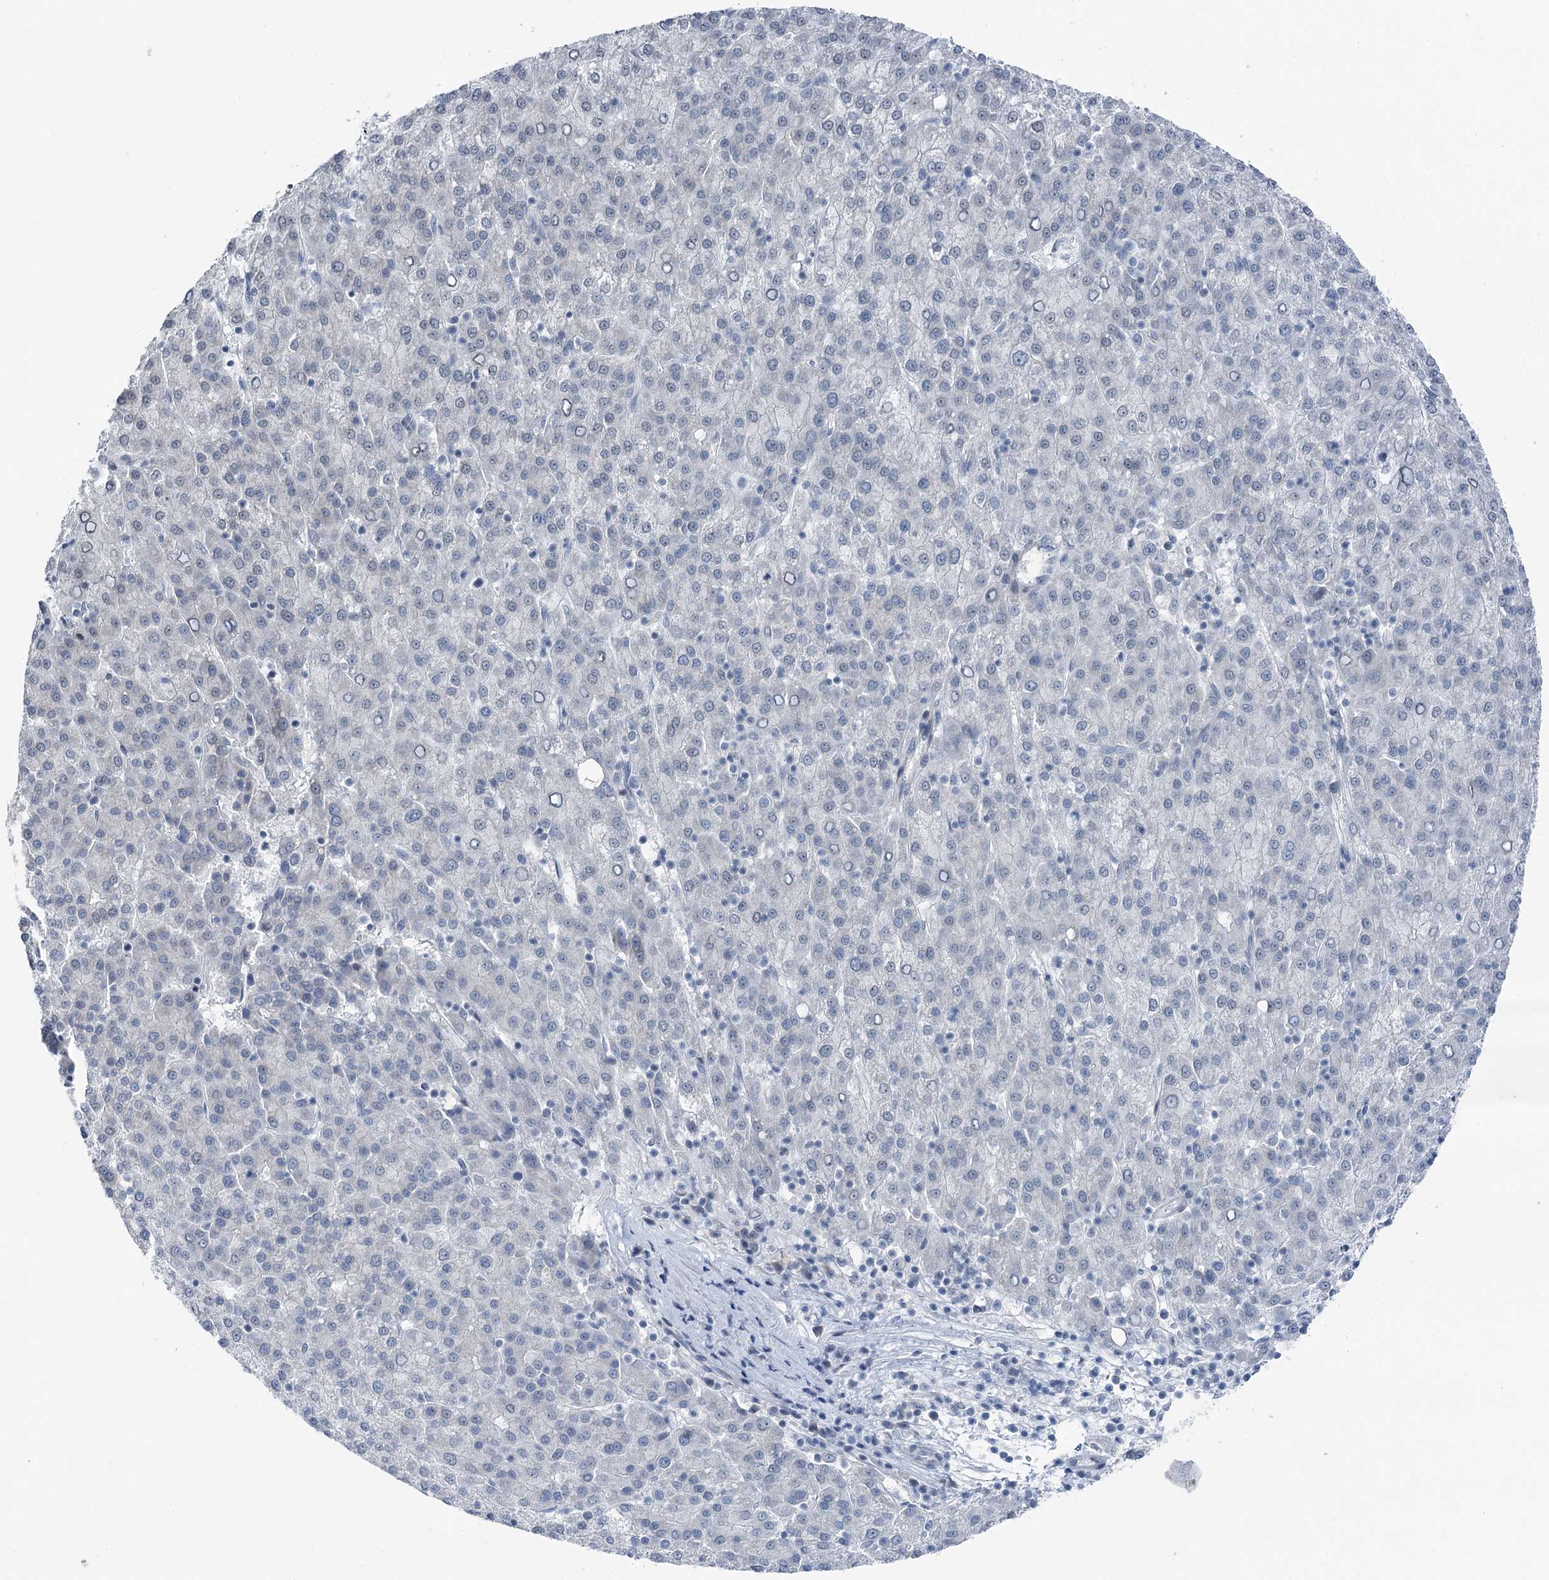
{"staining": {"intensity": "negative", "quantity": "none", "location": "none"}, "tissue": "liver cancer", "cell_type": "Tumor cells", "image_type": "cancer", "snomed": [{"axis": "morphology", "description": "Carcinoma, Hepatocellular, NOS"}, {"axis": "topography", "description": "Liver"}], "caption": "Immunohistochemistry (IHC) photomicrograph of neoplastic tissue: liver cancer (hepatocellular carcinoma) stained with DAB (3,3'-diaminobenzidine) shows no significant protein positivity in tumor cells.", "gene": "STEEP1", "patient": {"sex": "female", "age": 58}}